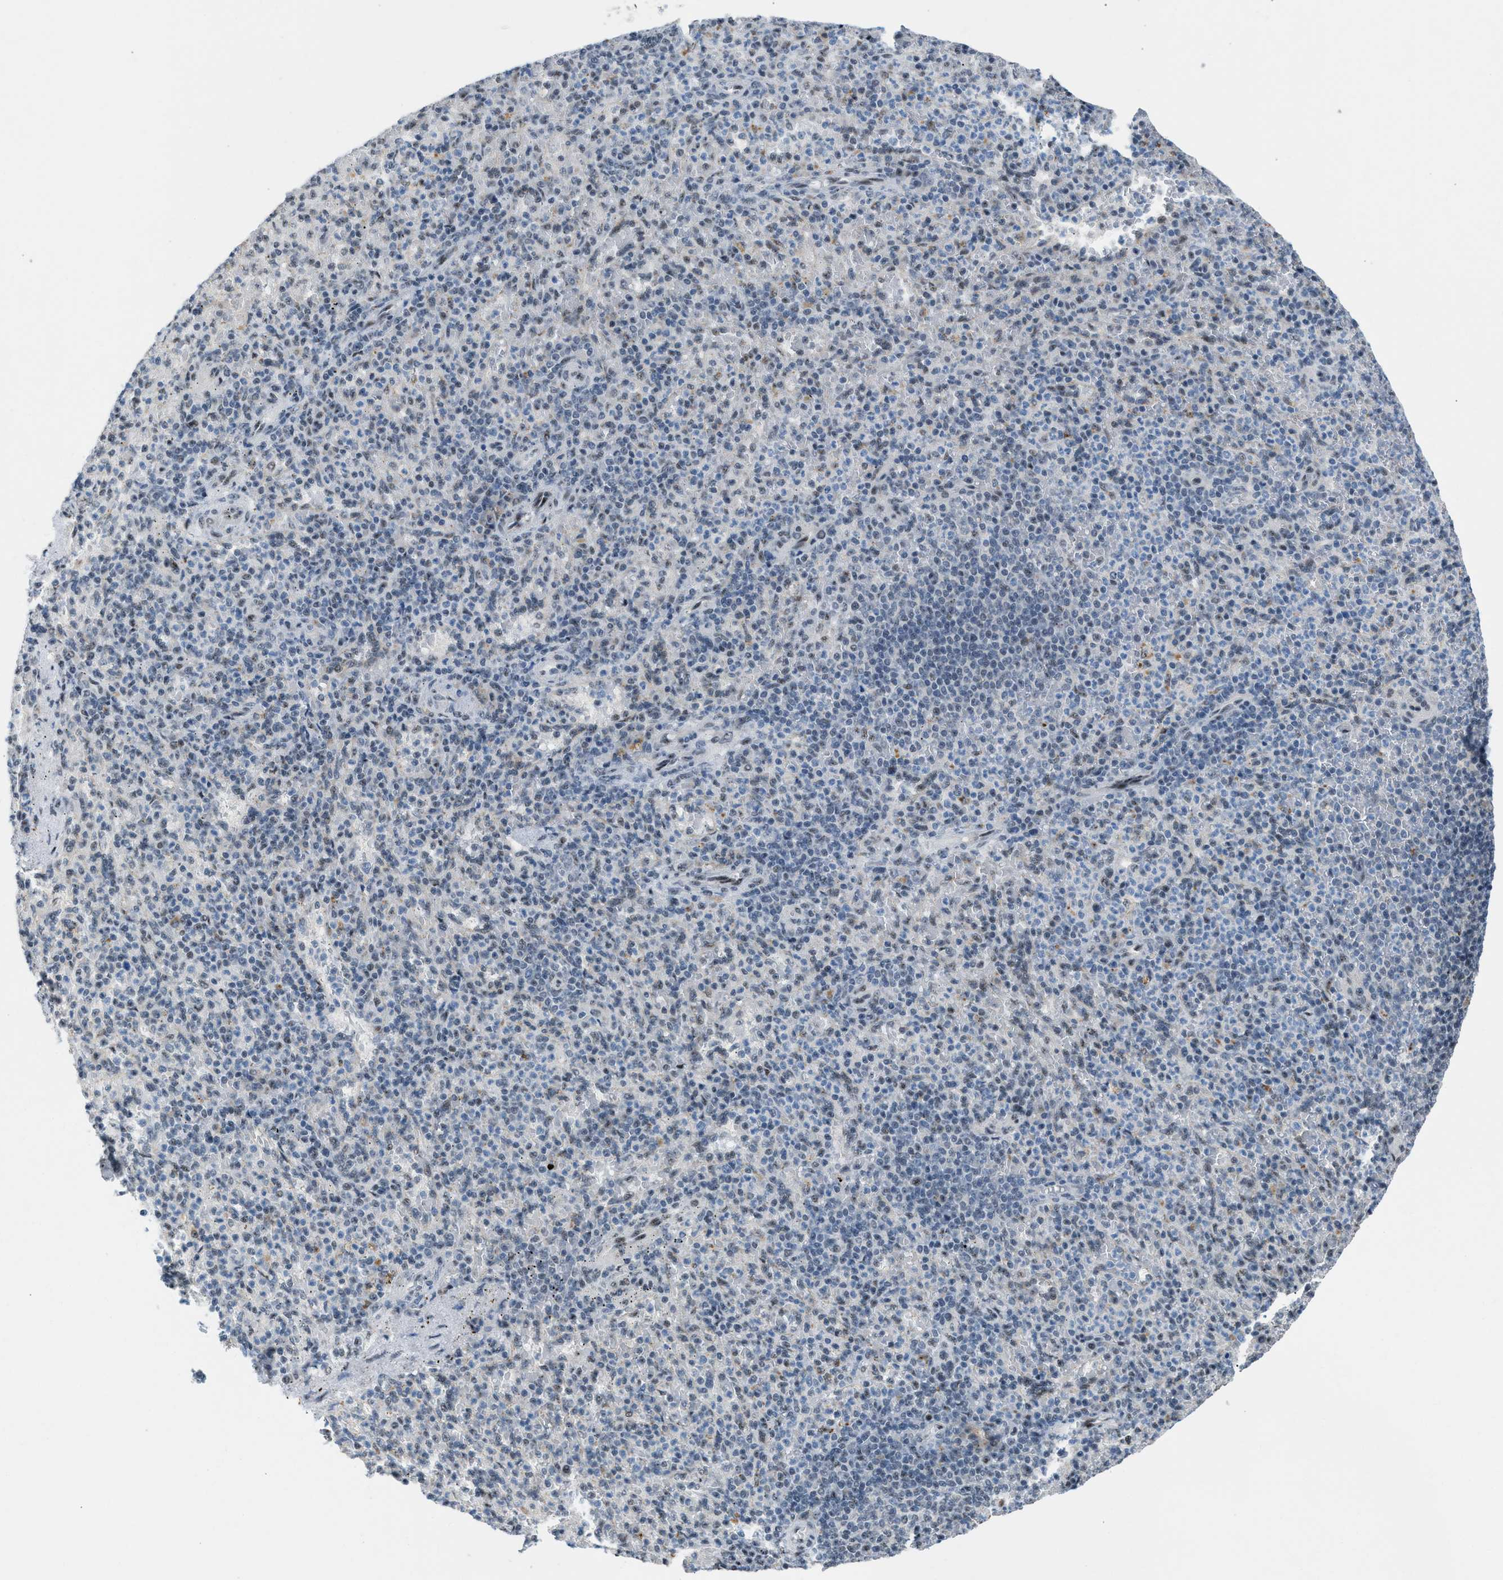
{"staining": {"intensity": "weak", "quantity": "<25%", "location": "nuclear"}, "tissue": "spleen", "cell_type": "Cells in red pulp", "image_type": "normal", "snomed": [{"axis": "morphology", "description": "Normal tissue, NOS"}, {"axis": "topography", "description": "Spleen"}], "caption": "IHC micrograph of benign spleen: human spleen stained with DAB (3,3'-diaminobenzidine) reveals no significant protein staining in cells in red pulp.", "gene": "CENPP", "patient": {"sex": "female", "age": 74}}